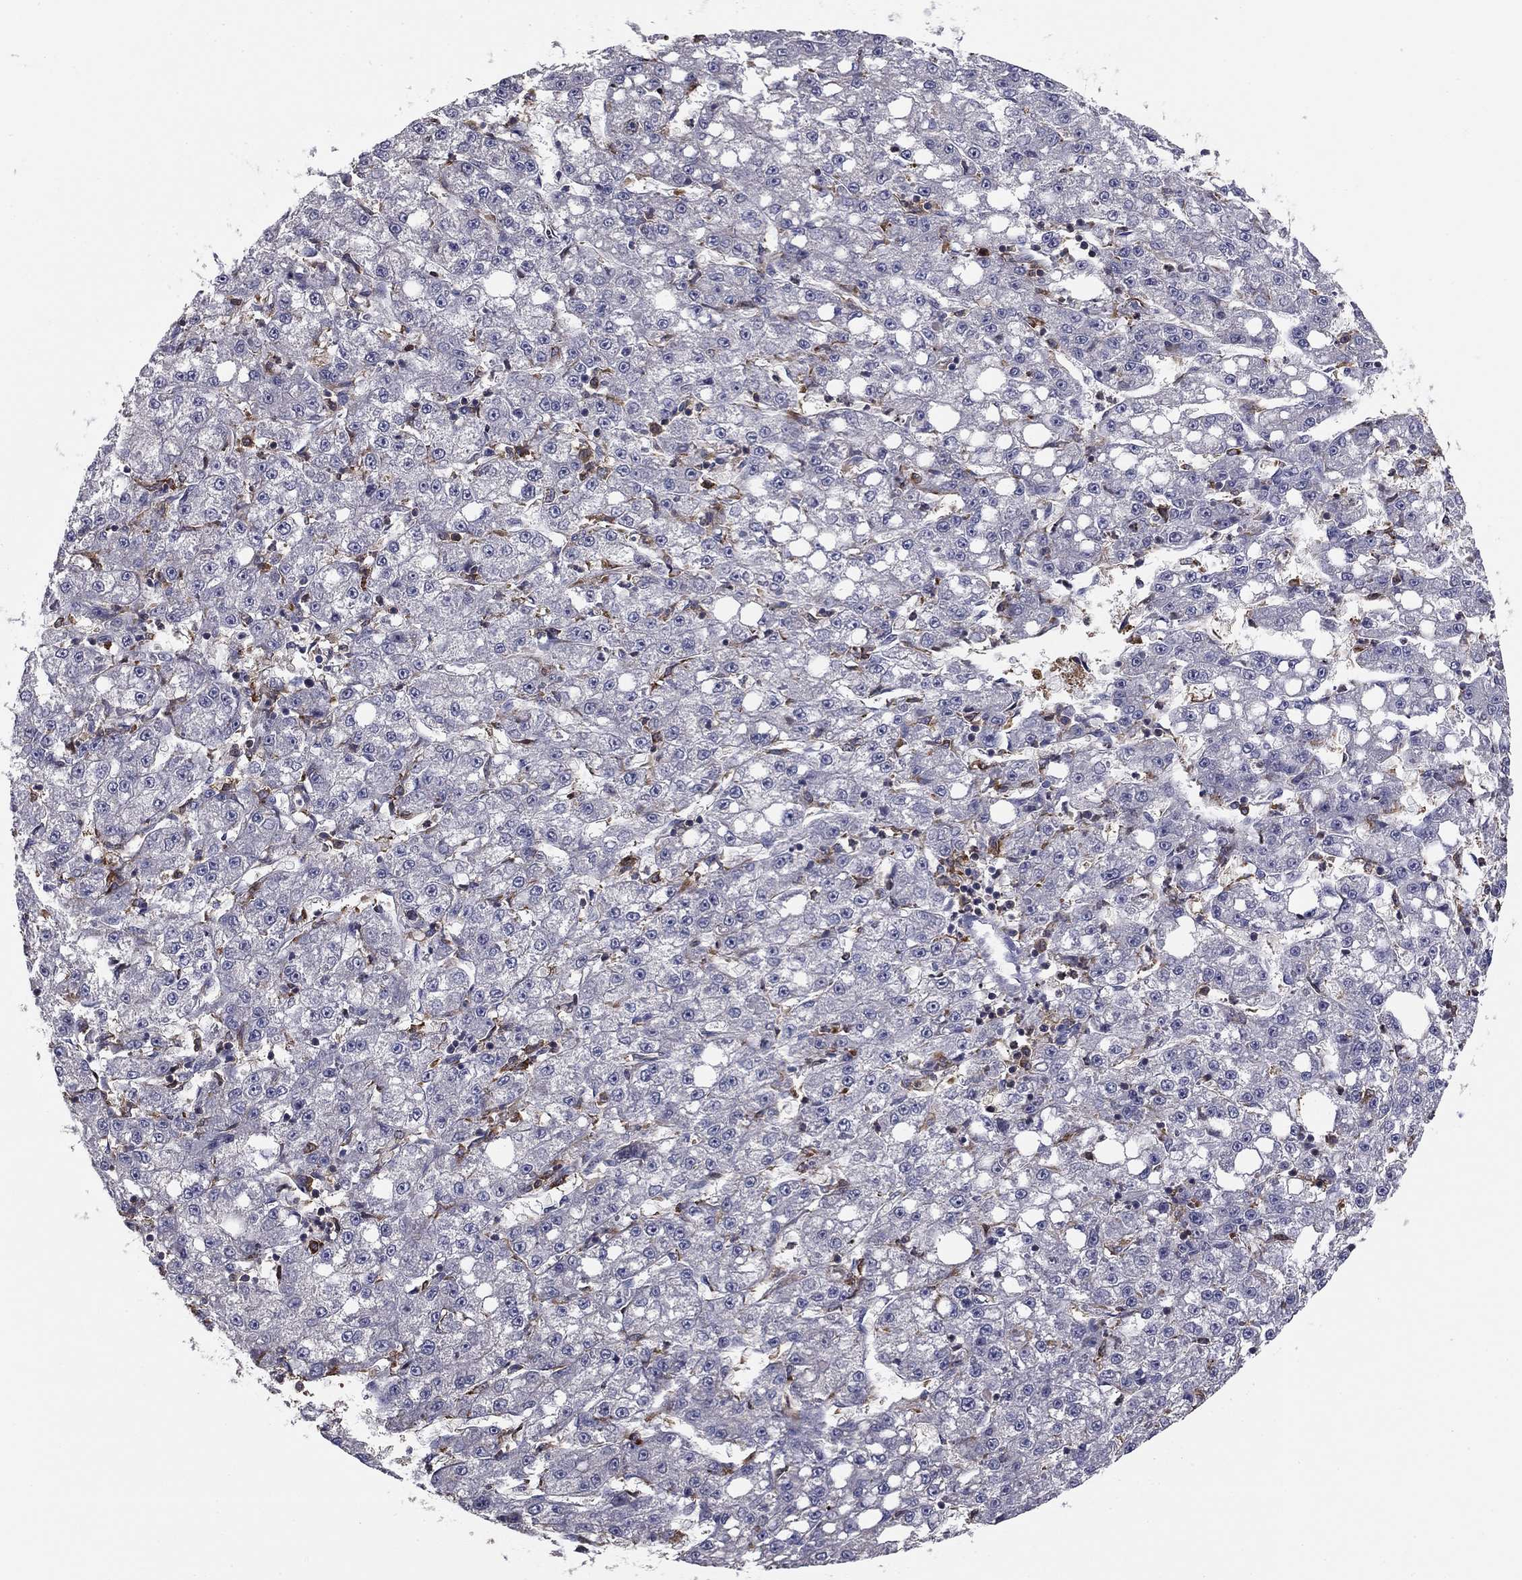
{"staining": {"intensity": "negative", "quantity": "none", "location": "none"}, "tissue": "liver cancer", "cell_type": "Tumor cells", "image_type": "cancer", "snomed": [{"axis": "morphology", "description": "Carcinoma, Hepatocellular, NOS"}, {"axis": "topography", "description": "Liver"}], "caption": "Immunohistochemistry (IHC) histopathology image of neoplastic tissue: human liver cancer (hepatocellular carcinoma) stained with DAB (3,3'-diaminobenzidine) shows no significant protein staining in tumor cells. (DAB immunohistochemistry (IHC) visualized using brightfield microscopy, high magnification).", "gene": "PLCB2", "patient": {"sex": "female", "age": 65}}